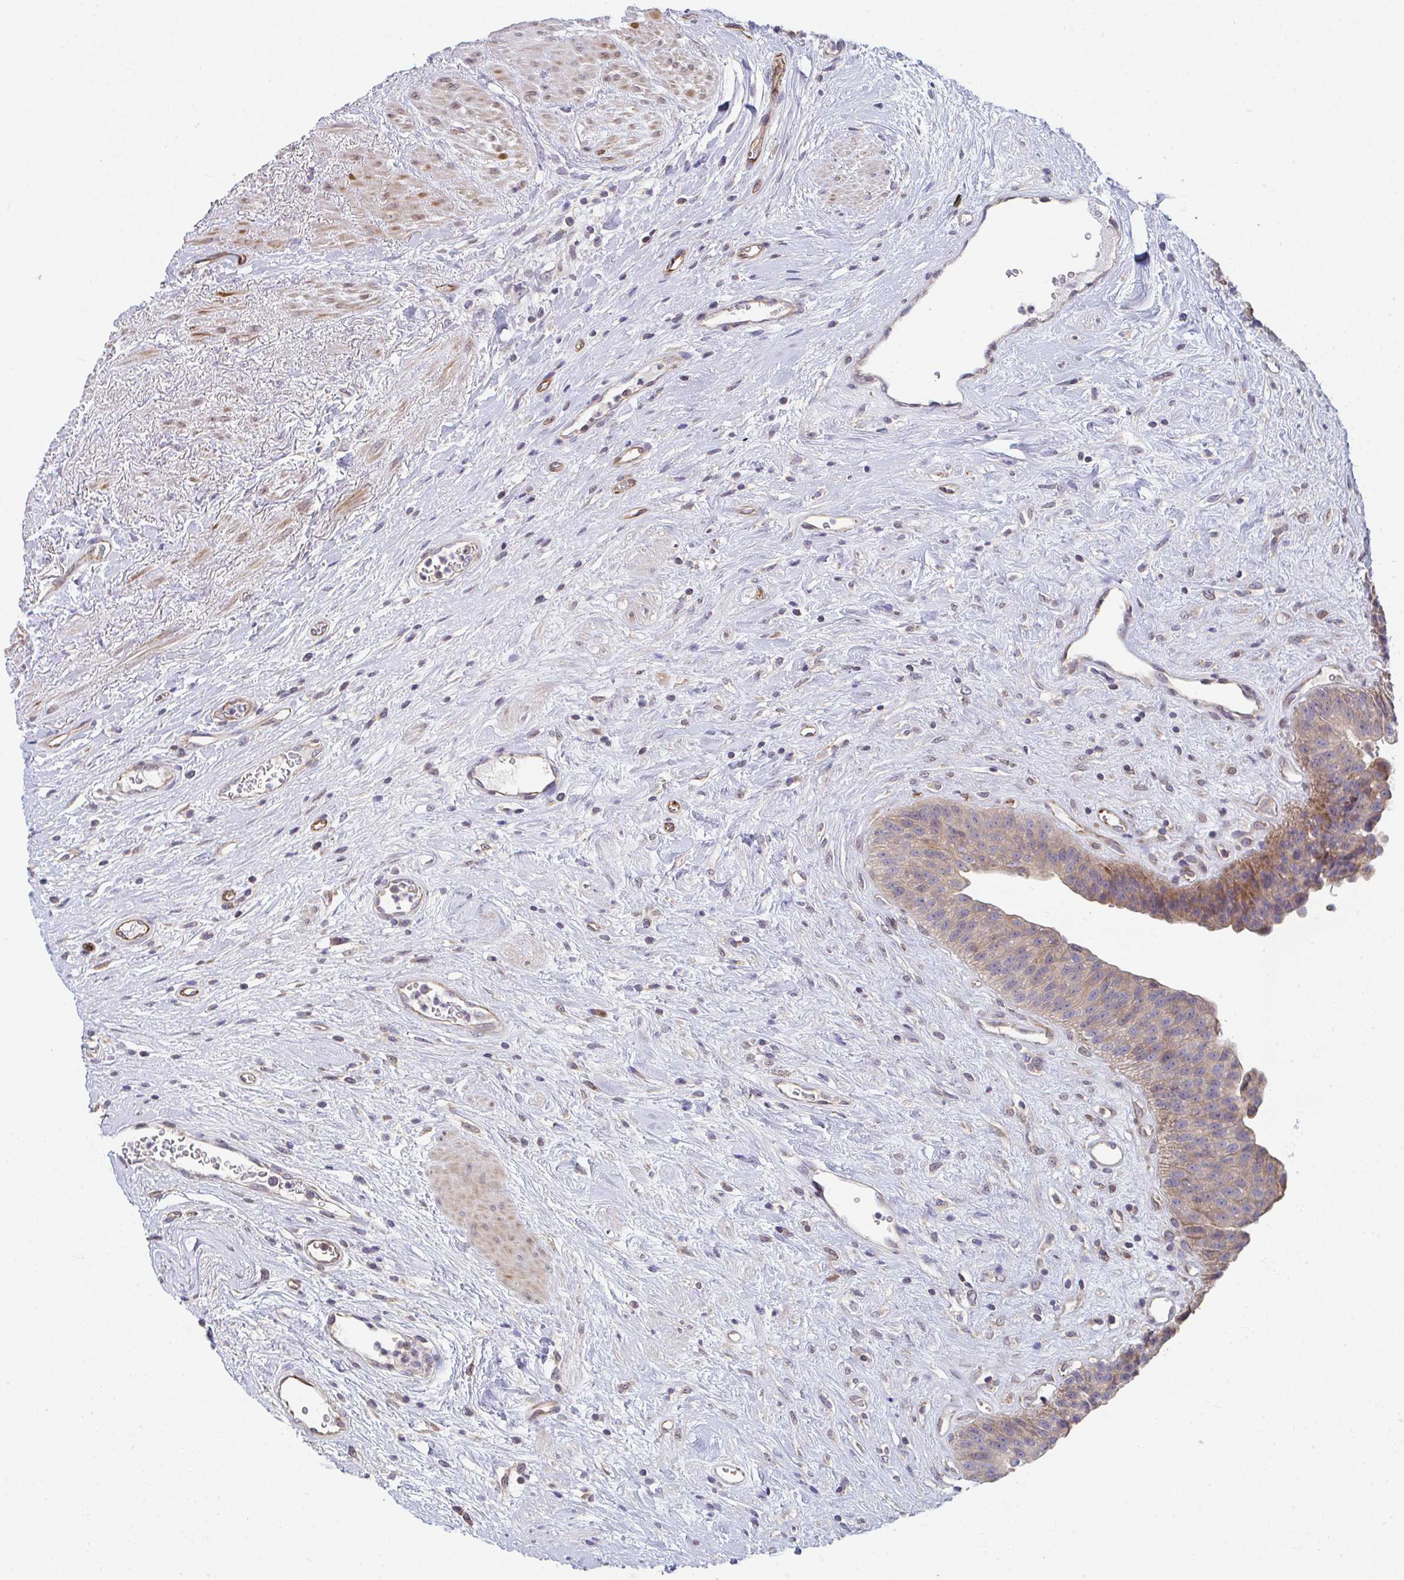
{"staining": {"intensity": "moderate", "quantity": ">75%", "location": "cytoplasmic/membranous"}, "tissue": "urinary bladder", "cell_type": "Urothelial cells", "image_type": "normal", "snomed": [{"axis": "morphology", "description": "Normal tissue, NOS"}, {"axis": "topography", "description": "Urinary bladder"}], "caption": "Protein analysis of normal urinary bladder demonstrates moderate cytoplasmic/membranous positivity in about >75% of urothelial cells.", "gene": "EIF1AD", "patient": {"sex": "female", "age": 56}}